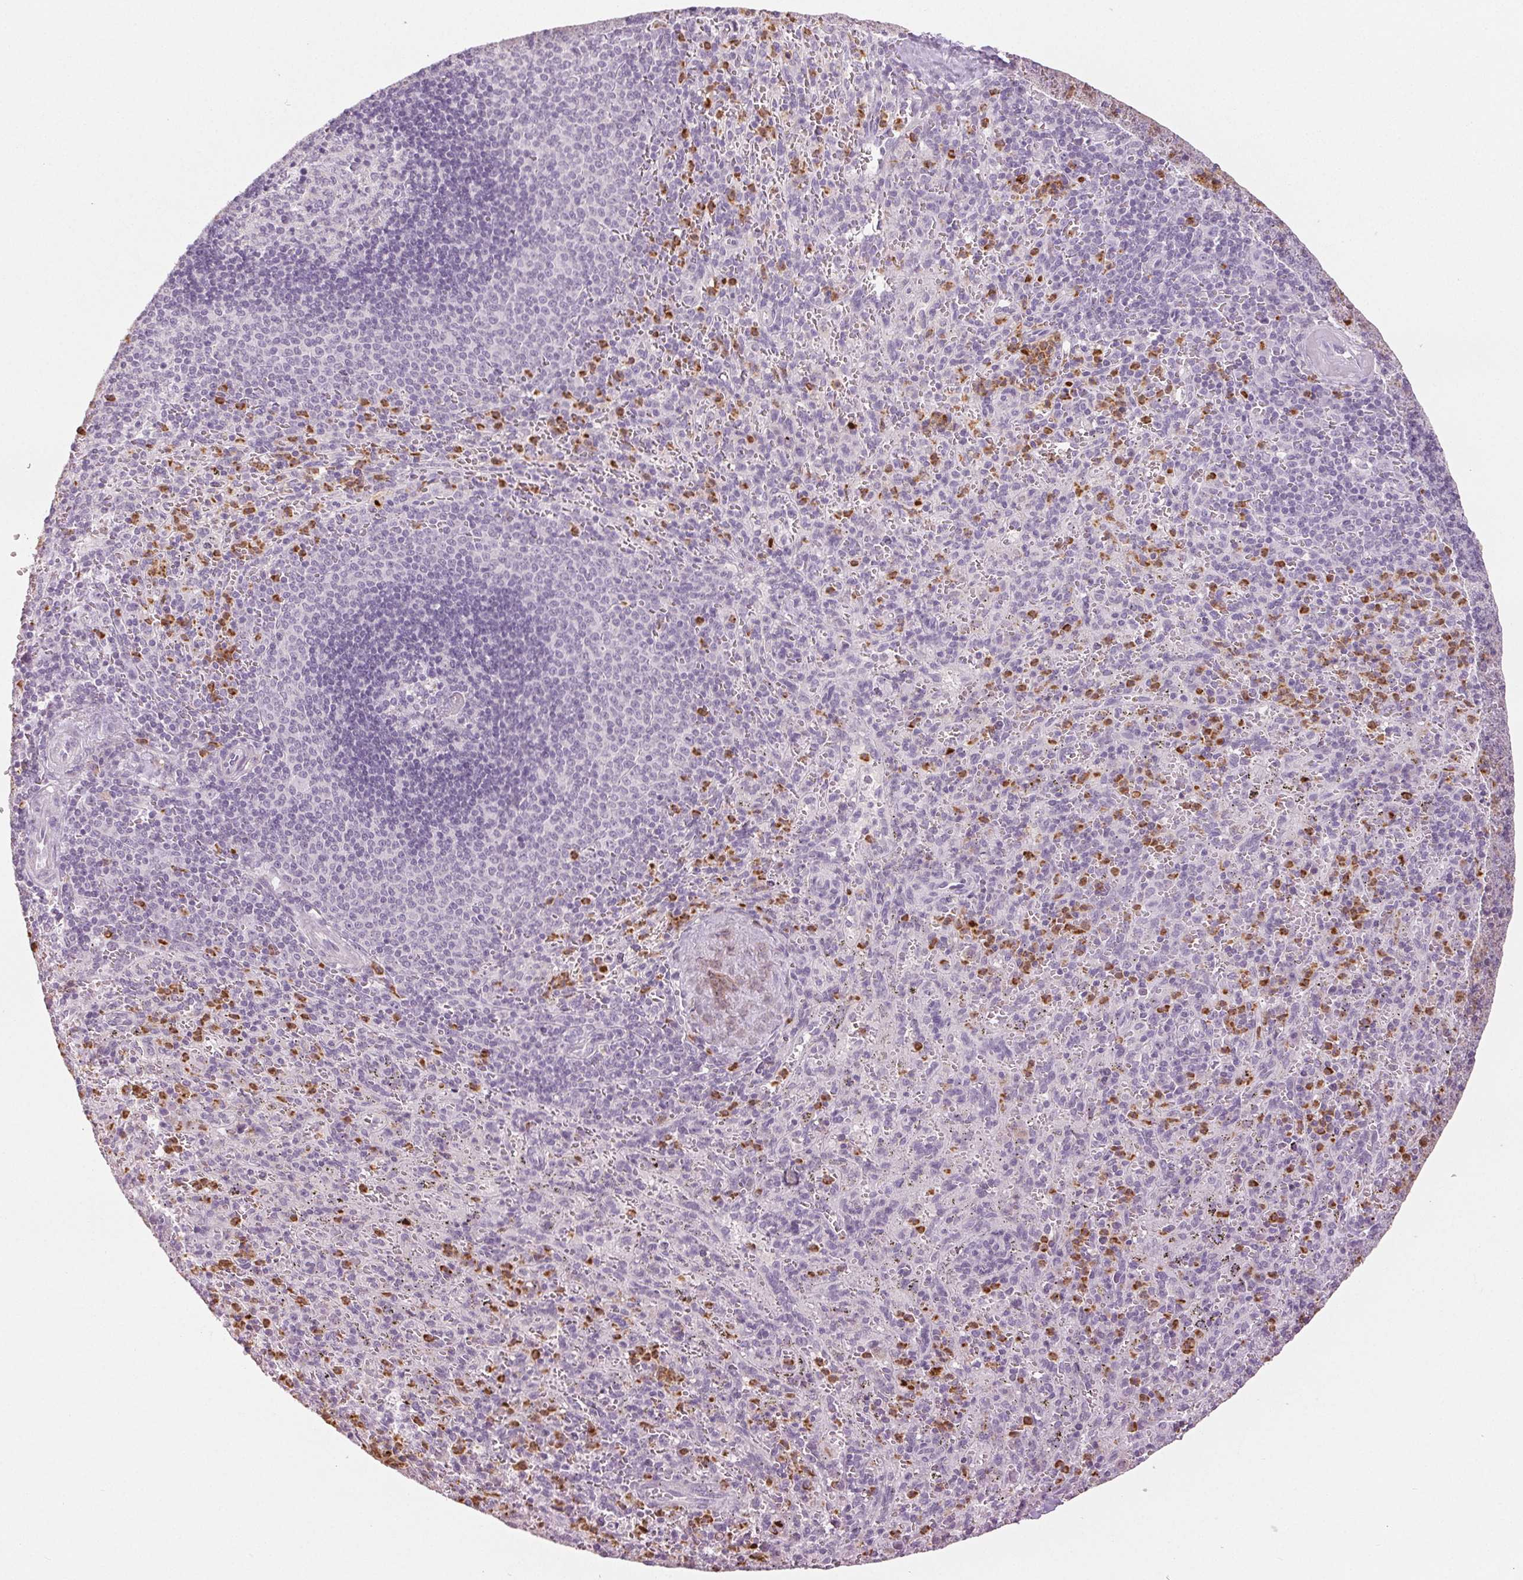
{"staining": {"intensity": "moderate", "quantity": "25%-75%", "location": "cytoplasmic/membranous"}, "tissue": "spleen", "cell_type": "Cells in red pulp", "image_type": "normal", "snomed": [{"axis": "morphology", "description": "Normal tissue, NOS"}, {"axis": "topography", "description": "Spleen"}], "caption": "DAB immunohistochemical staining of normal spleen displays moderate cytoplasmic/membranous protein staining in about 25%-75% of cells in red pulp. The staining was performed using DAB (3,3'-diaminobenzidine), with brown indicating positive protein expression. Nuclei are stained blue with hematoxylin.", "gene": "LTF", "patient": {"sex": "male", "age": 57}}